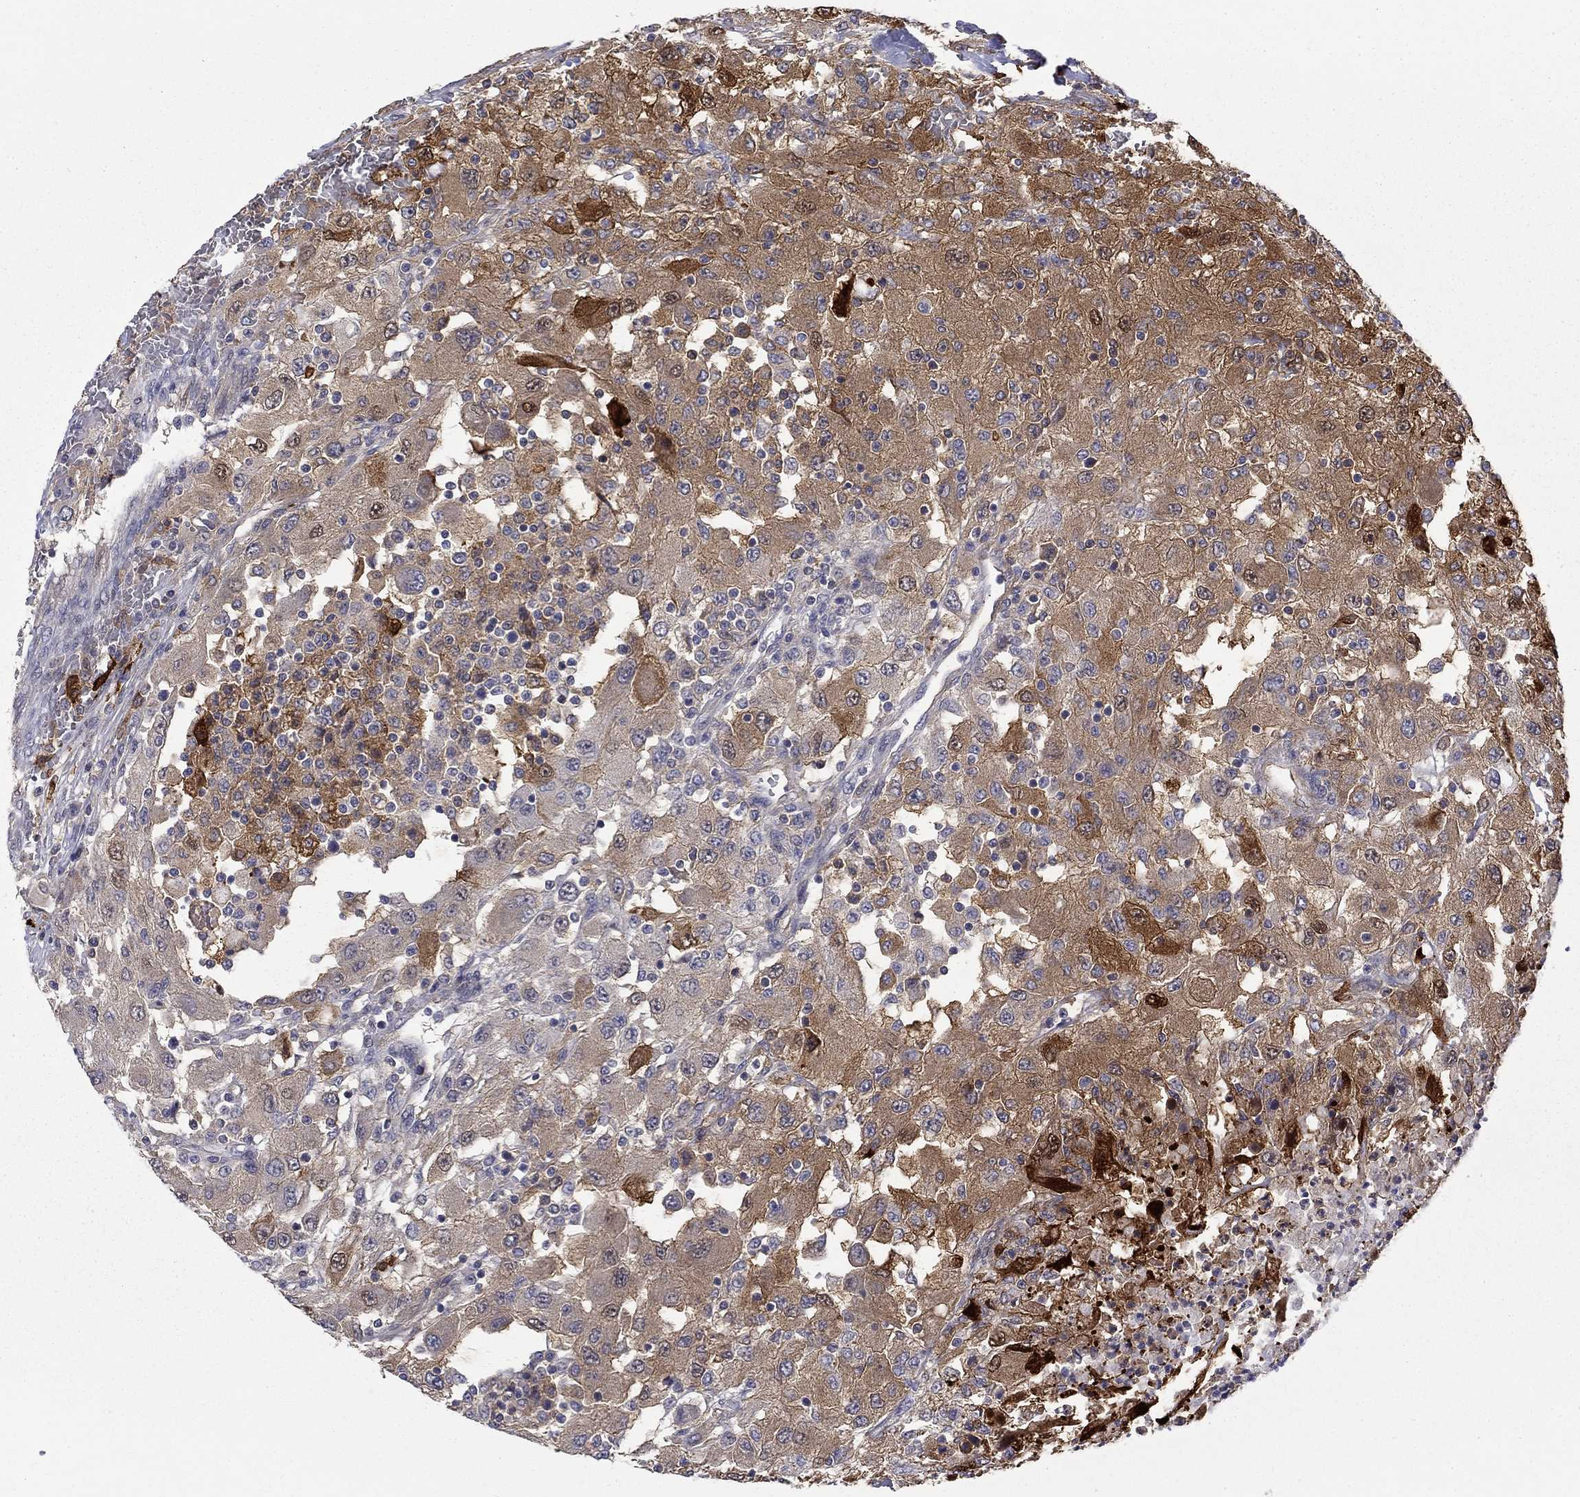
{"staining": {"intensity": "strong", "quantity": "25%-75%", "location": "cytoplasmic/membranous"}, "tissue": "renal cancer", "cell_type": "Tumor cells", "image_type": "cancer", "snomed": [{"axis": "morphology", "description": "Adenocarcinoma, NOS"}, {"axis": "topography", "description": "Kidney"}], "caption": "Human renal cancer (adenocarcinoma) stained with a brown dye reveals strong cytoplasmic/membranous positive expression in approximately 25%-75% of tumor cells.", "gene": "PCBP3", "patient": {"sex": "female", "age": 67}}